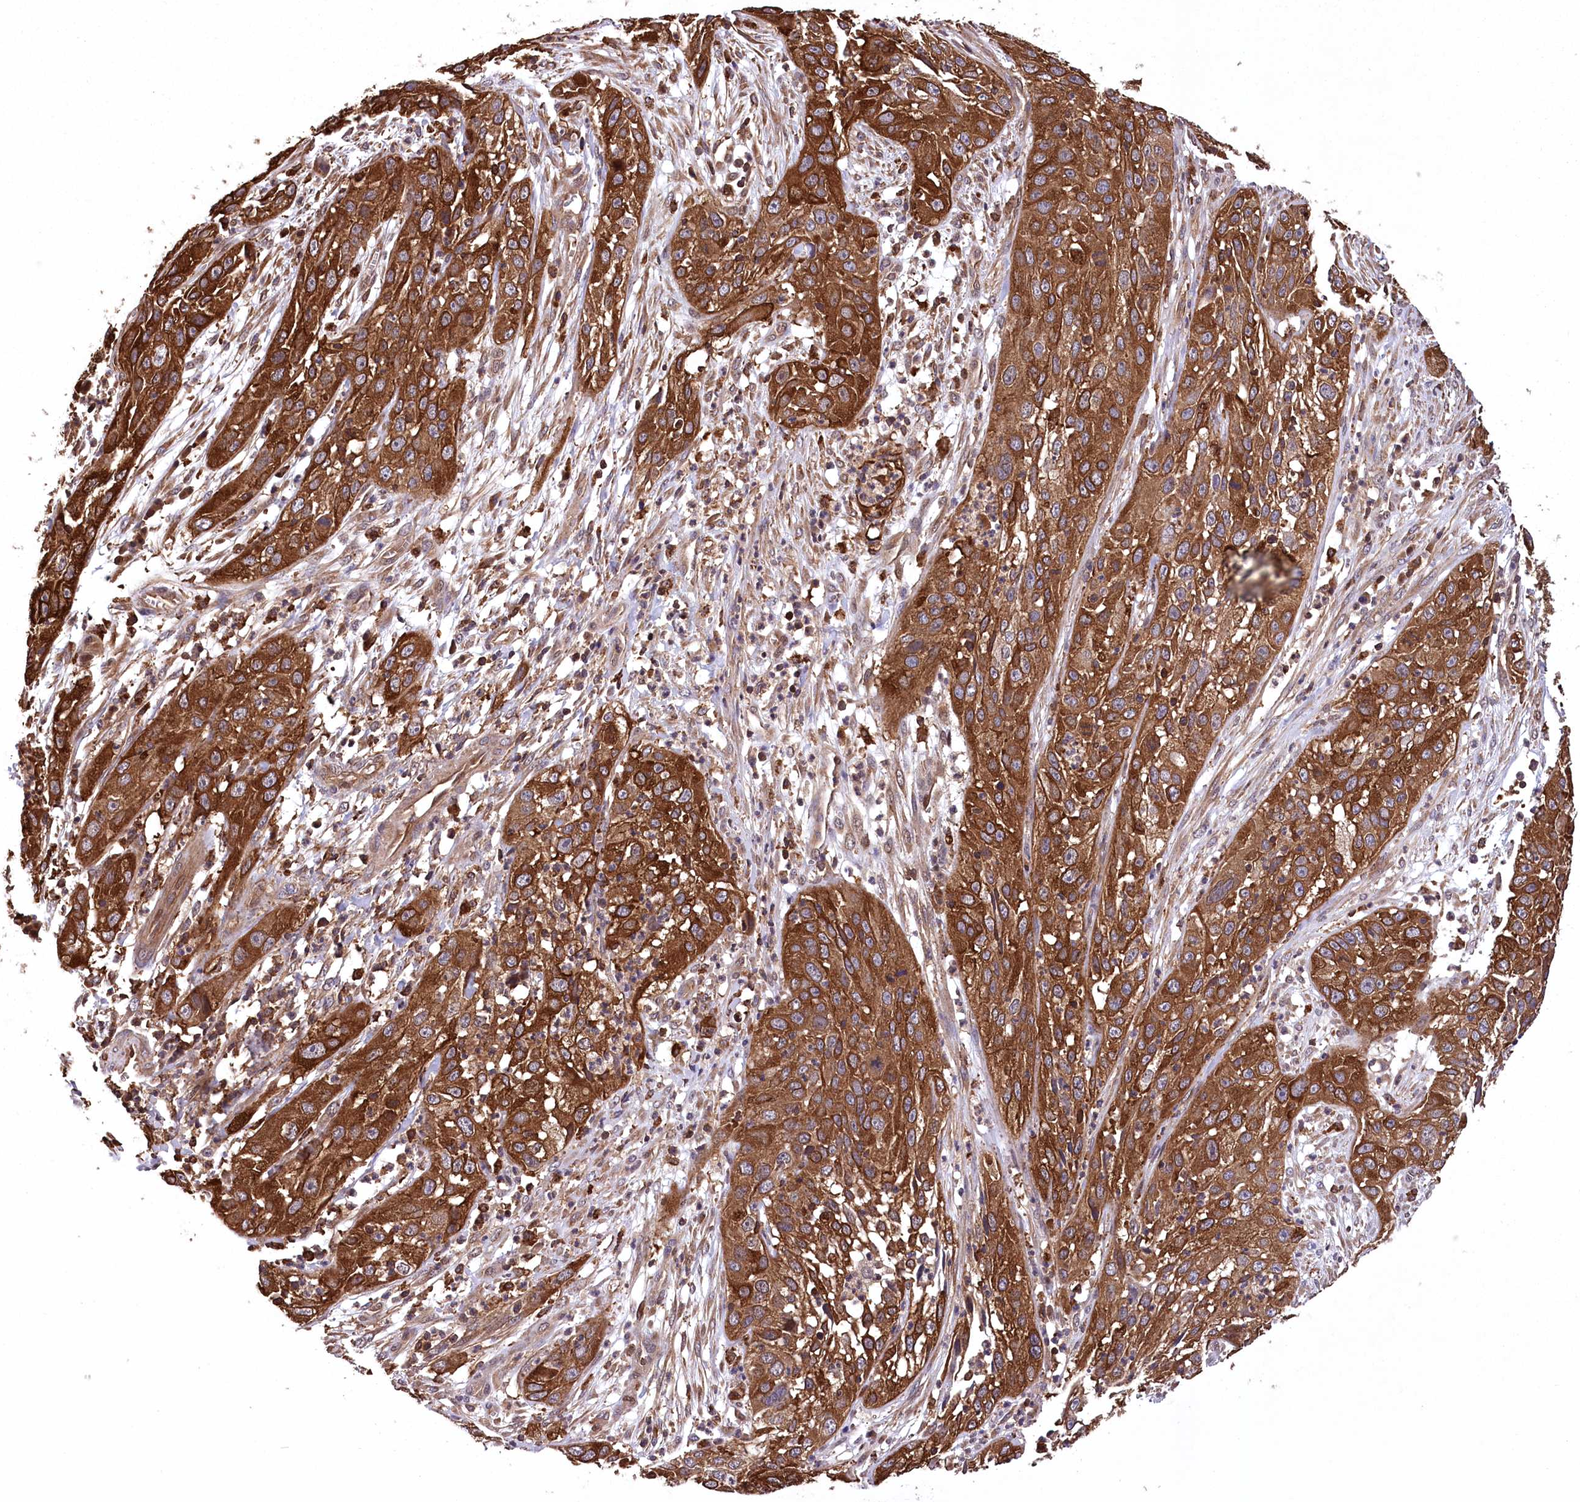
{"staining": {"intensity": "strong", "quantity": ">75%", "location": "cytoplasmic/membranous"}, "tissue": "cervical cancer", "cell_type": "Tumor cells", "image_type": "cancer", "snomed": [{"axis": "morphology", "description": "Squamous cell carcinoma, NOS"}, {"axis": "topography", "description": "Cervix"}], "caption": "High-power microscopy captured an IHC micrograph of squamous cell carcinoma (cervical), revealing strong cytoplasmic/membranous staining in about >75% of tumor cells. (IHC, brightfield microscopy, high magnification).", "gene": "DPP3", "patient": {"sex": "female", "age": 32}}